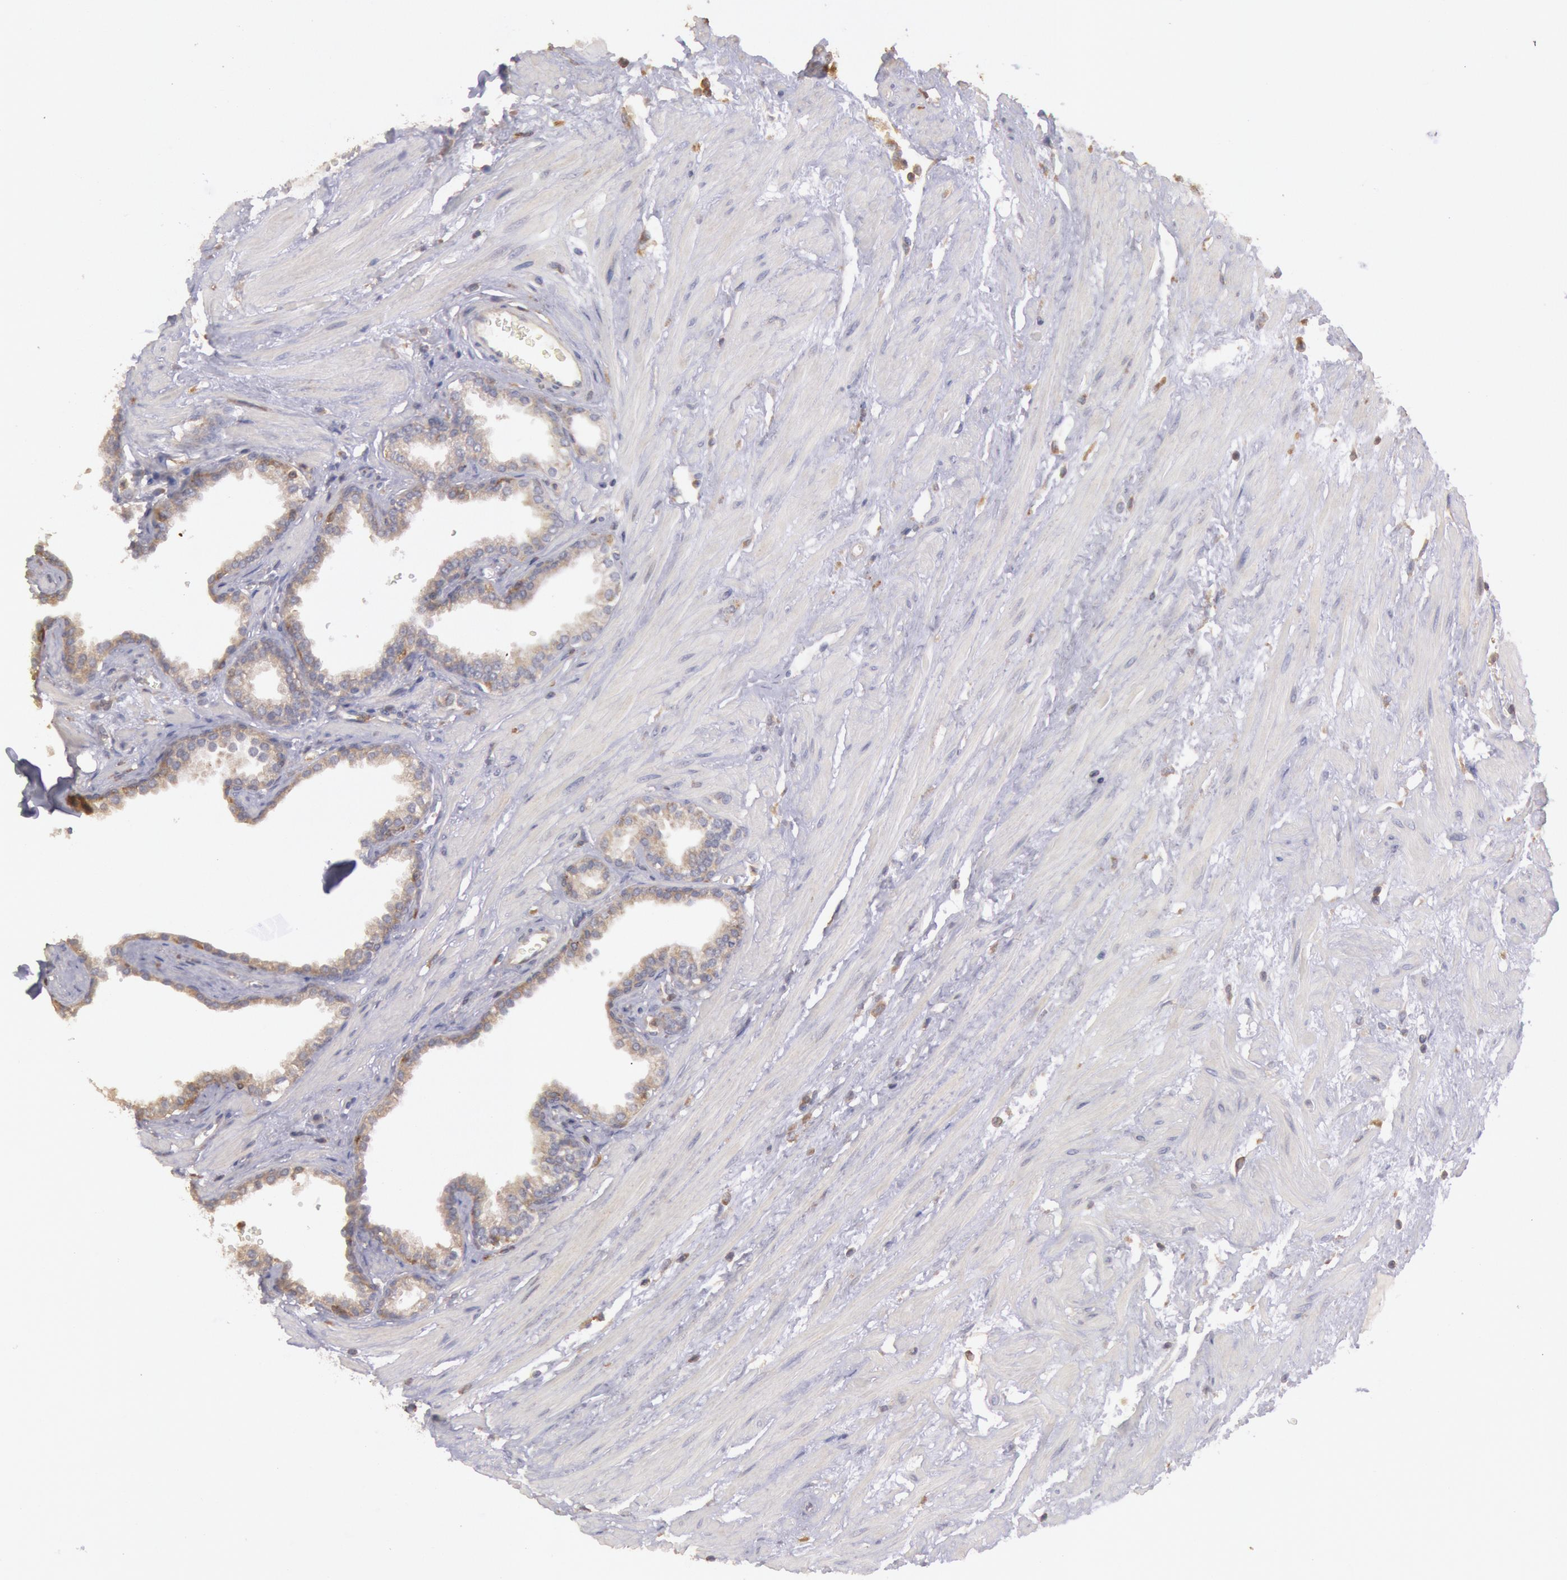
{"staining": {"intensity": "weak", "quantity": ">75%", "location": "cytoplasmic/membranous"}, "tissue": "prostate", "cell_type": "Glandular cells", "image_type": "normal", "snomed": [{"axis": "morphology", "description": "Normal tissue, NOS"}, {"axis": "topography", "description": "Prostate"}], "caption": "Prostate stained for a protein (brown) exhibits weak cytoplasmic/membranous positive expression in about >75% of glandular cells.", "gene": "PIK3R1", "patient": {"sex": "male", "age": 64}}